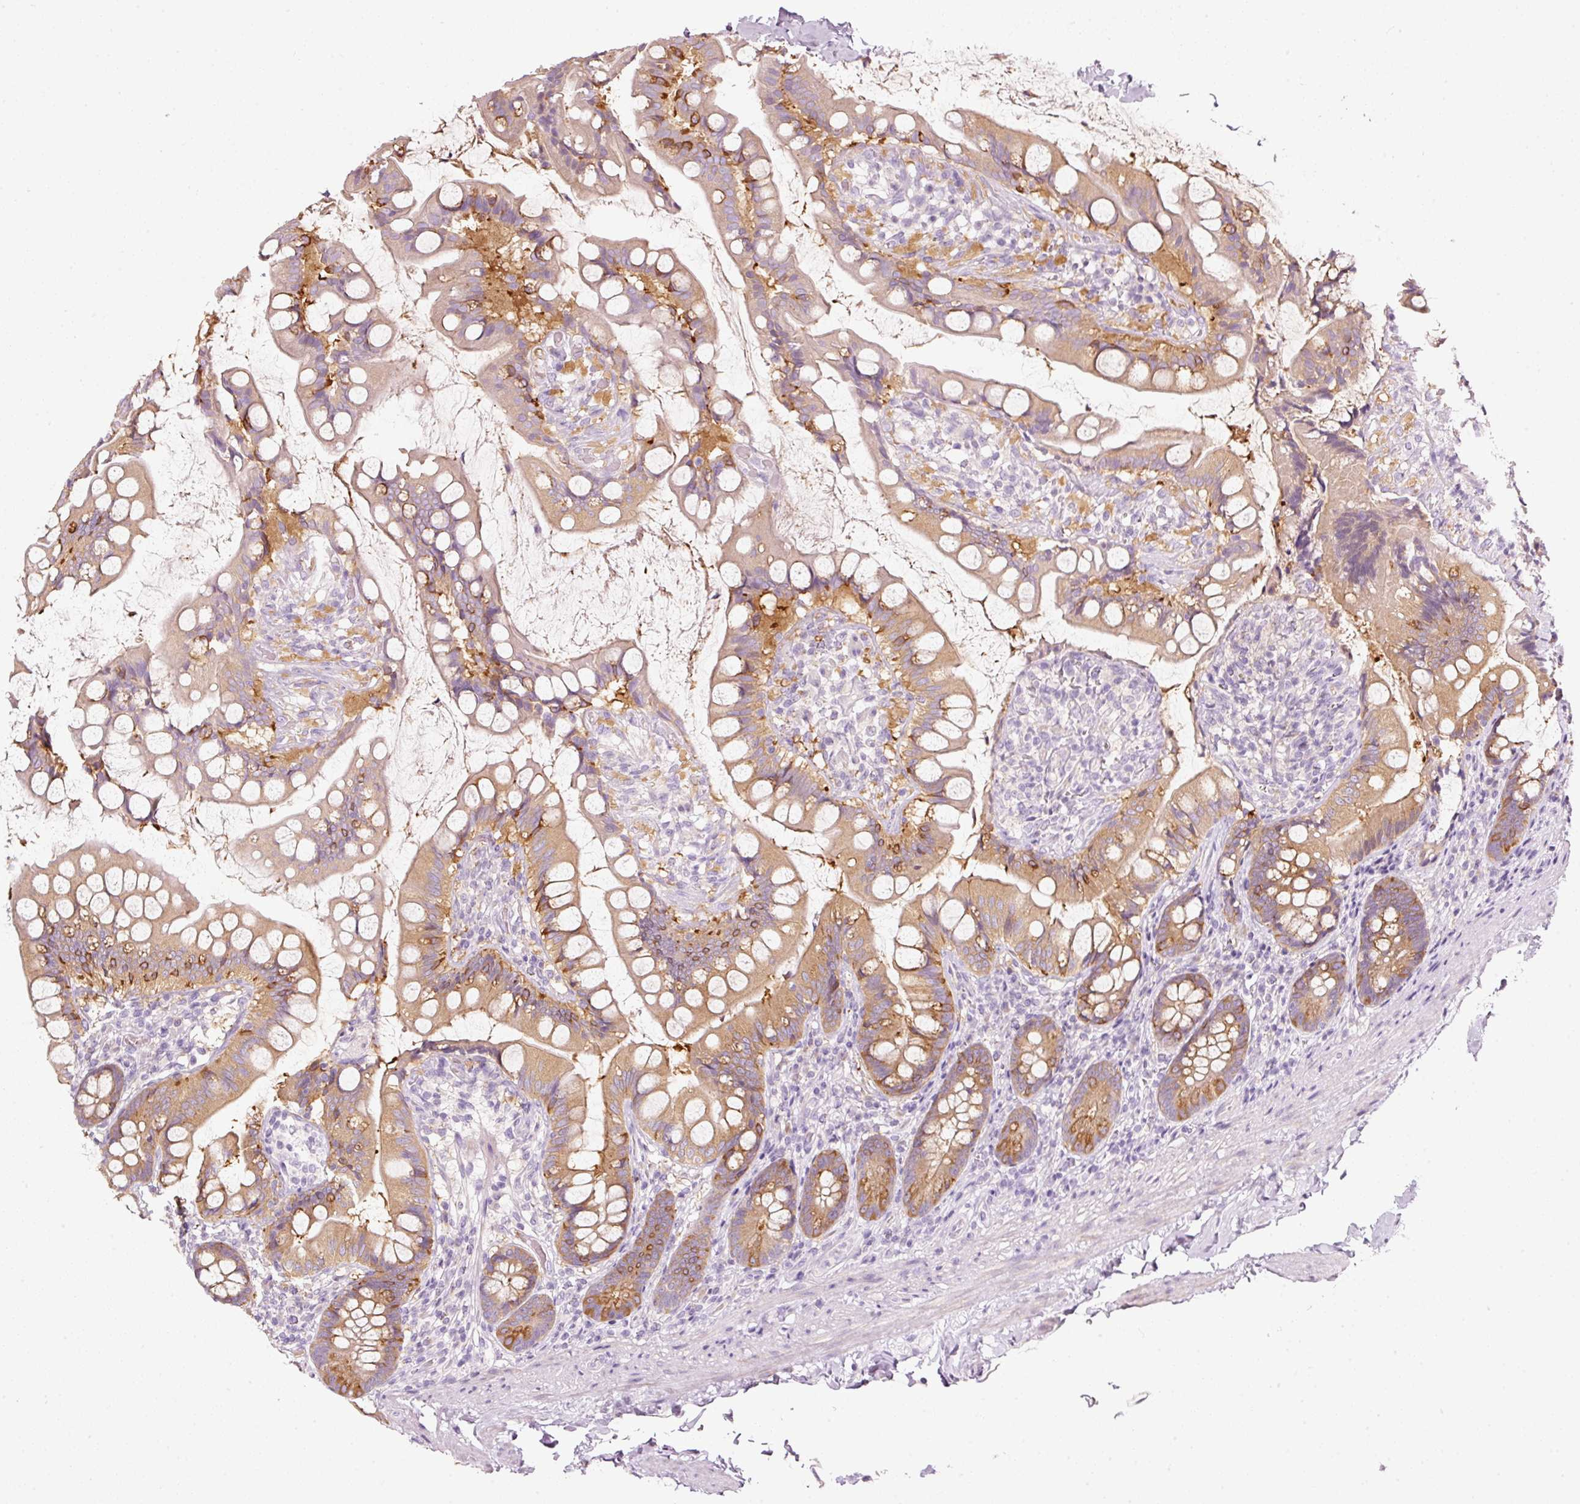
{"staining": {"intensity": "moderate", "quantity": ">75%", "location": "cytoplasmic/membranous"}, "tissue": "small intestine", "cell_type": "Glandular cells", "image_type": "normal", "snomed": [{"axis": "morphology", "description": "Normal tissue, NOS"}, {"axis": "topography", "description": "Small intestine"}], "caption": "The micrograph displays staining of benign small intestine, revealing moderate cytoplasmic/membranous protein positivity (brown color) within glandular cells. The staining is performed using DAB (3,3'-diaminobenzidine) brown chromogen to label protein expression. The nuclei are counter-stained blue using hematoxylin.", "gene": "PDXDC1", "patient": {"sex": "male", "age": 70}}